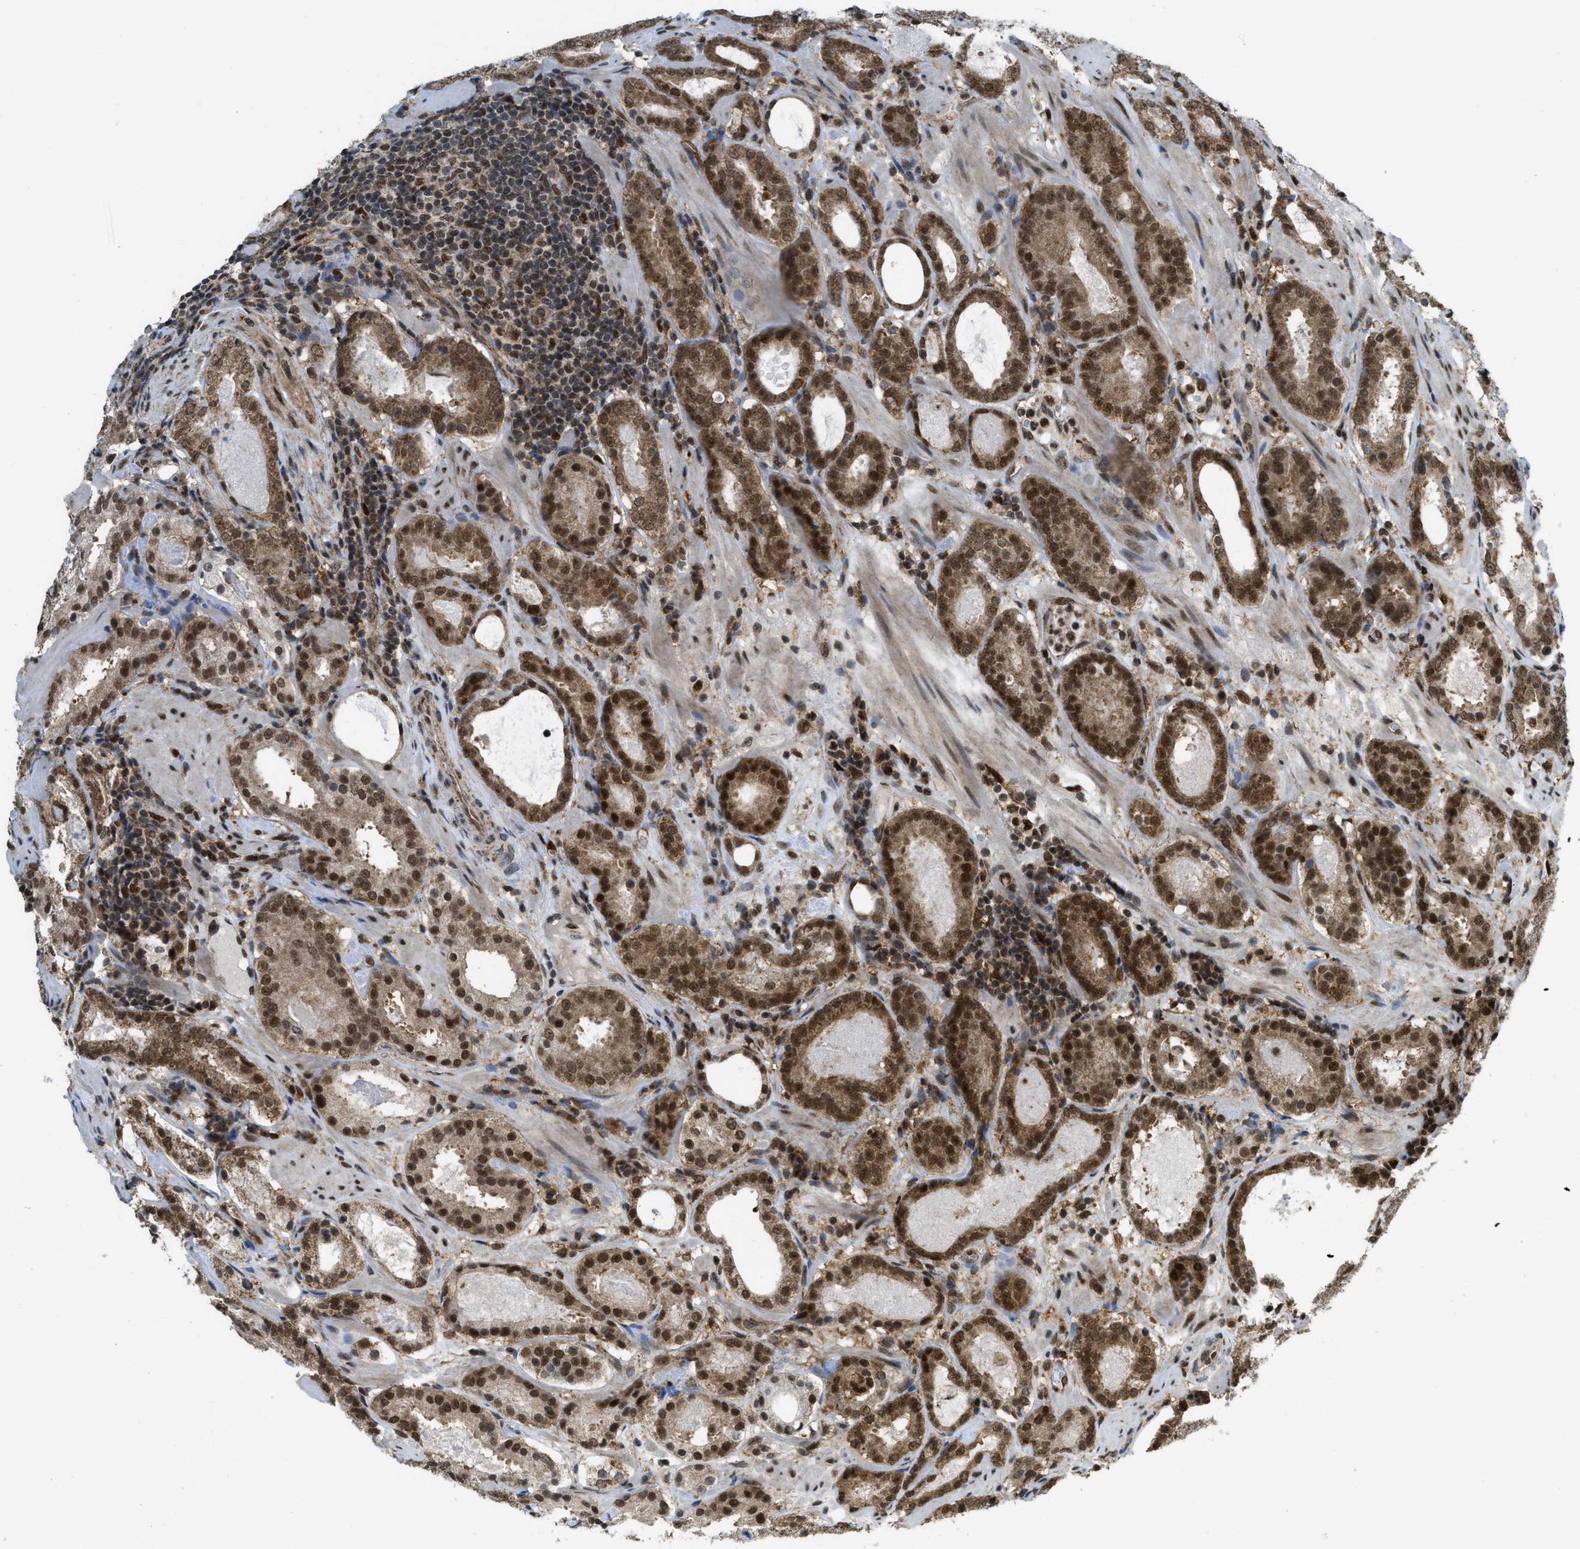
{"staining": {"intensity": "strong", "quantity": ">75%", "location": "cytoplasmic/membranous,nuclear"}, "tissue": "prostate cancer", "cell_type": "Tumor cells", "image_type": "cancer", "snomed": [{"axis": "morphology", "description": "Adenocarcinoma, High grade"}, {"axis": "topography", "description": "Prostate"}], "caption": "An immunohistochemistry micrograph of neoplastic tissue is shown. Protein staining in brown highlights strong cytoplasmic/membranous and nuclear positivity in prostate adenocarcinoma (high-grade) within tumor cells.", "gene": "TNPO1", "patient": {"sex": "male", "age": 72}}